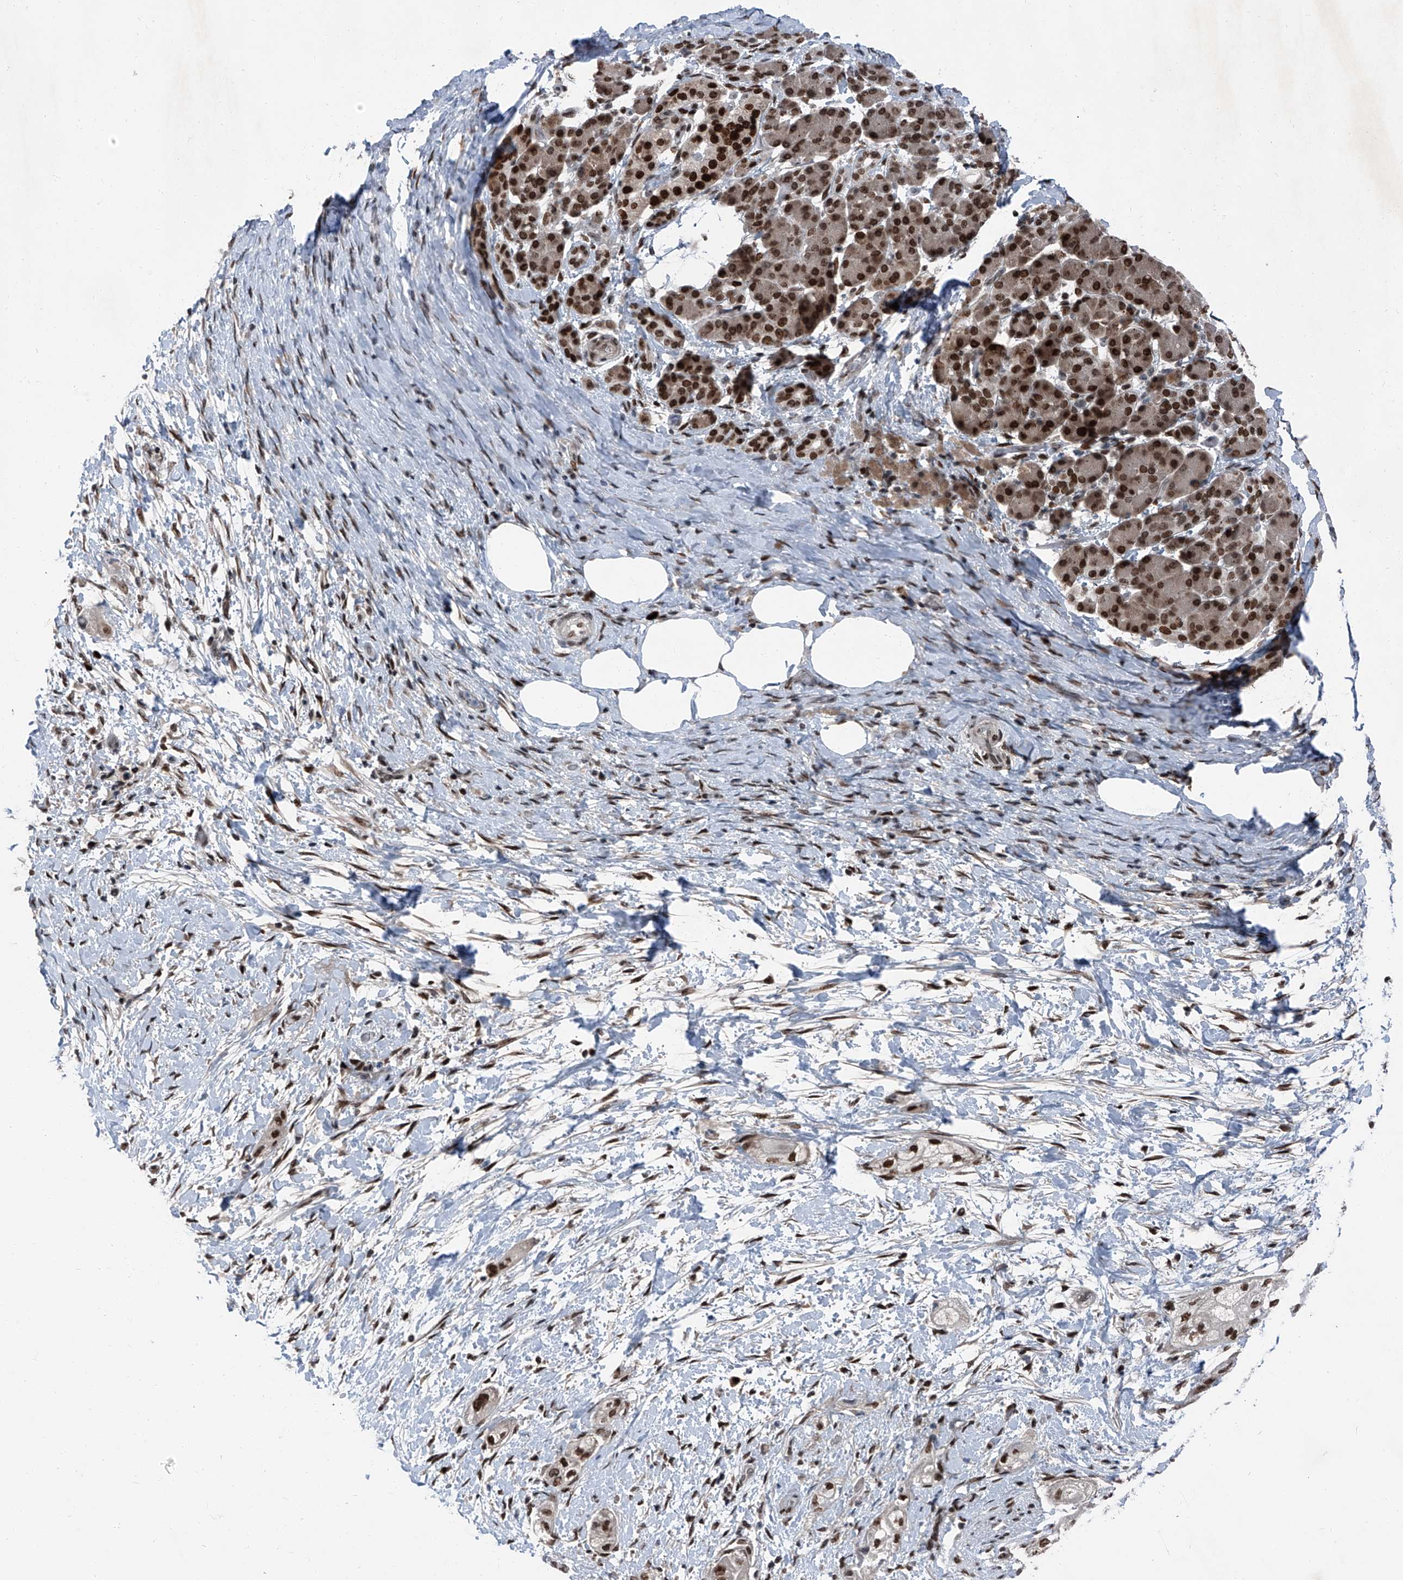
{"staining": {"intensity": "moderate", "quantity": ">75%", "location": "nuclear"}, "tissue": "pancreatic cancer", "cell_type": "Tumor cells", "image_type": "cancer", "snomed": [{"axis": "morphology", "description": "Adenocarcinoma, NOS"}, {"axis": "topography", "description": "Pancreas"}], "caption": "Pancreatic cancer (adenocarcinoma) was stained to show a protein in brown. There is medium levels of moderate nuclear staining in approximately >75% of tumor cells.", "gene": "BMI1", "patient": {"sex": "male", "age": 58}}